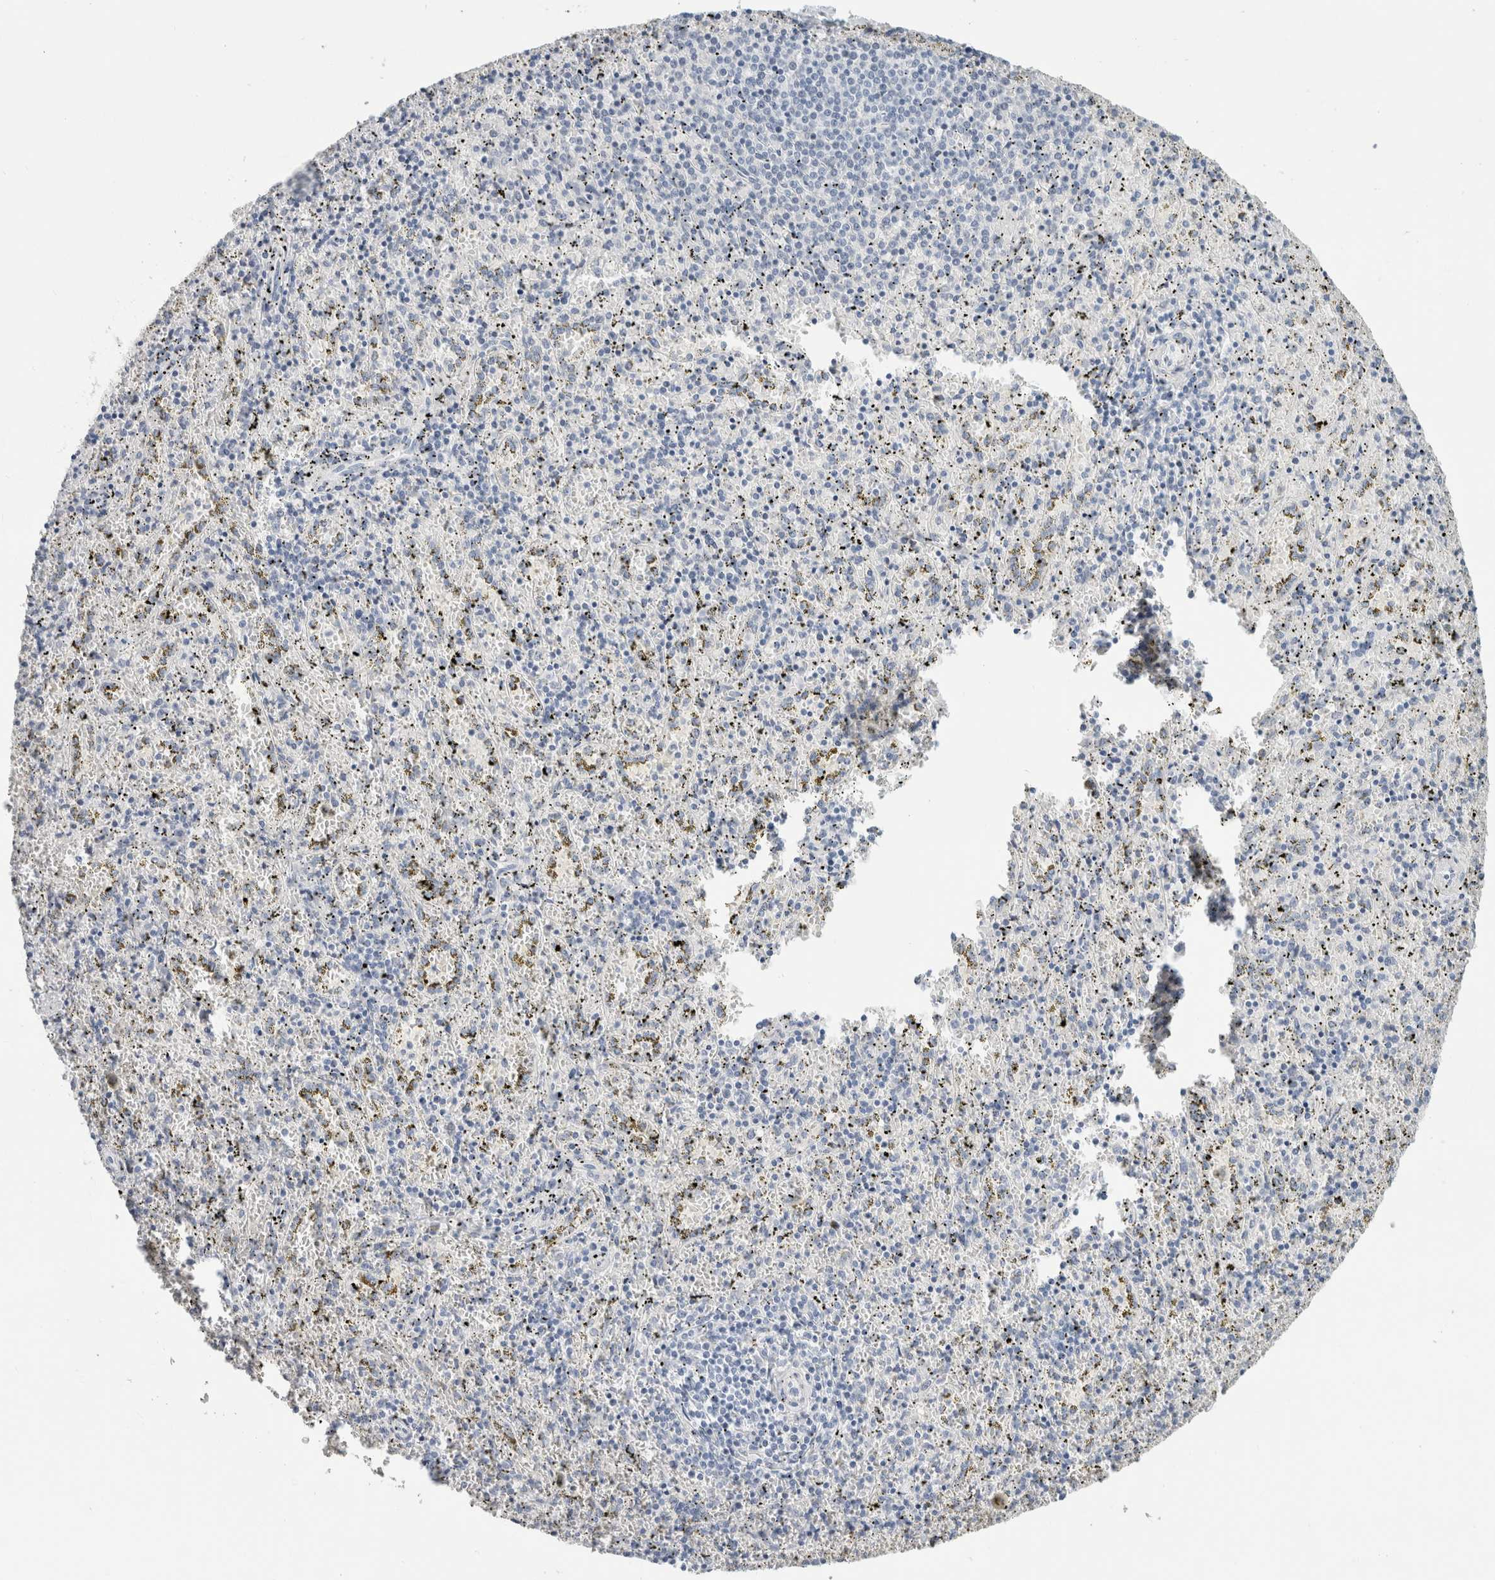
{"staining": {"intensity": "negative", "quantity": "none", "location": "none"}, "tissue": "spleen", "cell_type": "Cells in red pulp", "image_type": "normal", "snomed": [{"axis": "morphology", "description": "Normal tissue, NOS"}, {"axis": "topography", "description": "Spleen"}], "caption": "The image reveals no significant positivity in cells in red pulp of spleen. (Stains: DAB (3,3'-diaminobenzidine) IHC with hematoxylin counter stain, Microscopy: brightfield microscopy at high magnification).", "gene": "SLC6A1", "patient": {"sex": "male", "age": 11}}